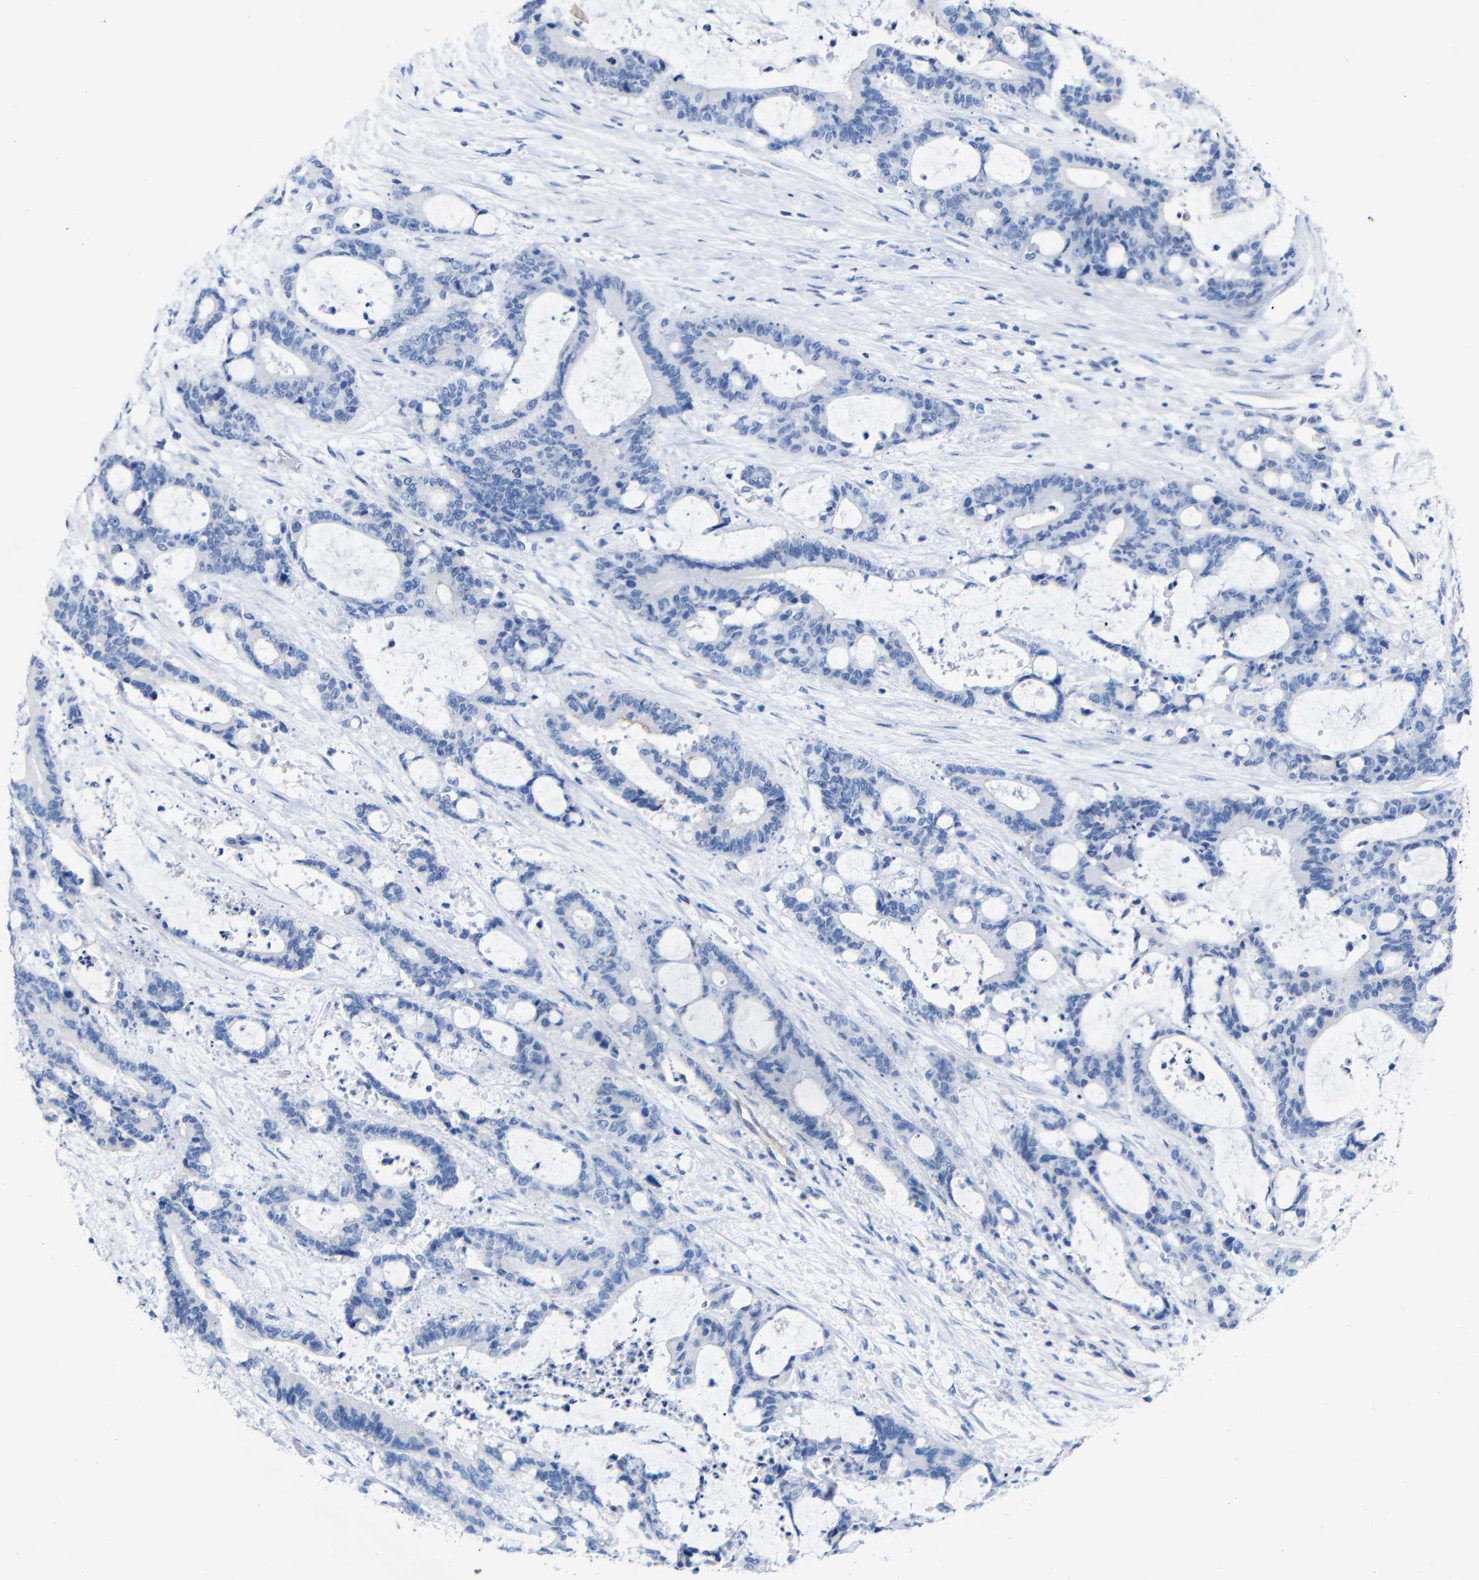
{"staining": {"intensity": "negative", "quantity": "none", "location": "none"}, "tissue": "liver cancer", "cell_type": "Tumor cells", "image_type": "cancer", "snomed": [{"axis": "morphology", "description": "Normal tissue, NOS"}, {"axis": "morphology", "description": "Cholangiocarcinoma"}, {"axis": "topography", "description": "Liver"}, {"axis": "topography", "description": "Peripheral nerve tissue"}], "caption": "Protein analysis of liver cancer displays no significant staining in tumor cells.", "gene": "CGNL1", "patient": {"sex": "female", "age": 73}}